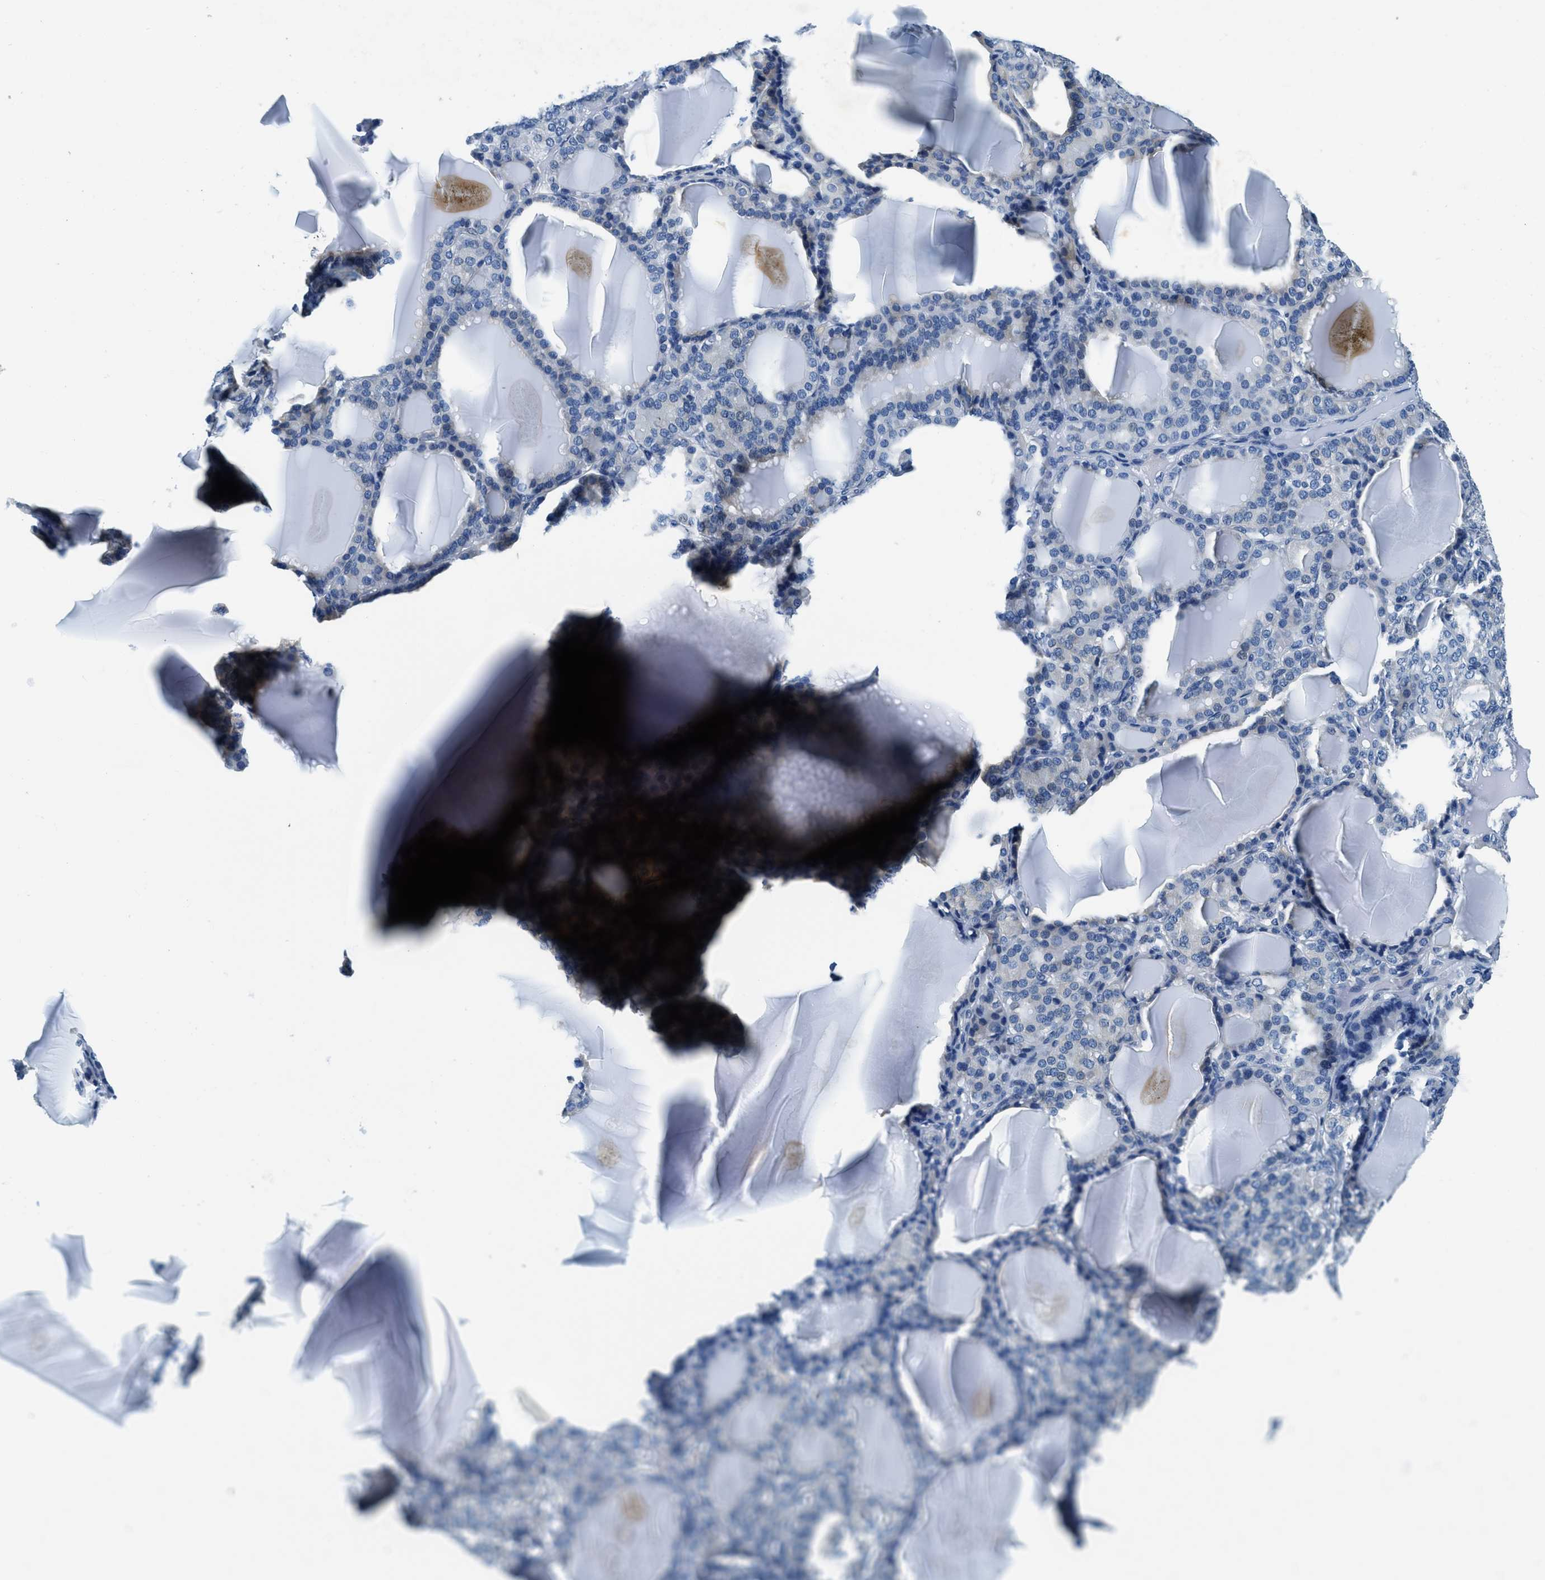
{"staining": {"intensity": "moderate", "quantity": "<25%", "location": "cytoplasmic/membranous"}, "tissue": "thyroid gland", "cell_type": "Glandular cells", "image_type": "normal", "snomed": [{"axis": "morphology", "description": "Normal tissue, NOS"}, {"axis": "topography", "description": "Thyroid gland"}], "caption": "High-magnification brightfield microscopy of normal thyroid gland stained with DAB (3,3'-diaminobenzidine) (brown) and counterstained with hematoxylin (blue). glandular cells exhibit moderate cytoplasmic/membranous positivity is identified in approximately<25% of cells. (brown staining indicates protein expression, while blue staining denotes nuclei).", "gene": "UBAC2", "patient": {"sex": "female", "age": 28}}